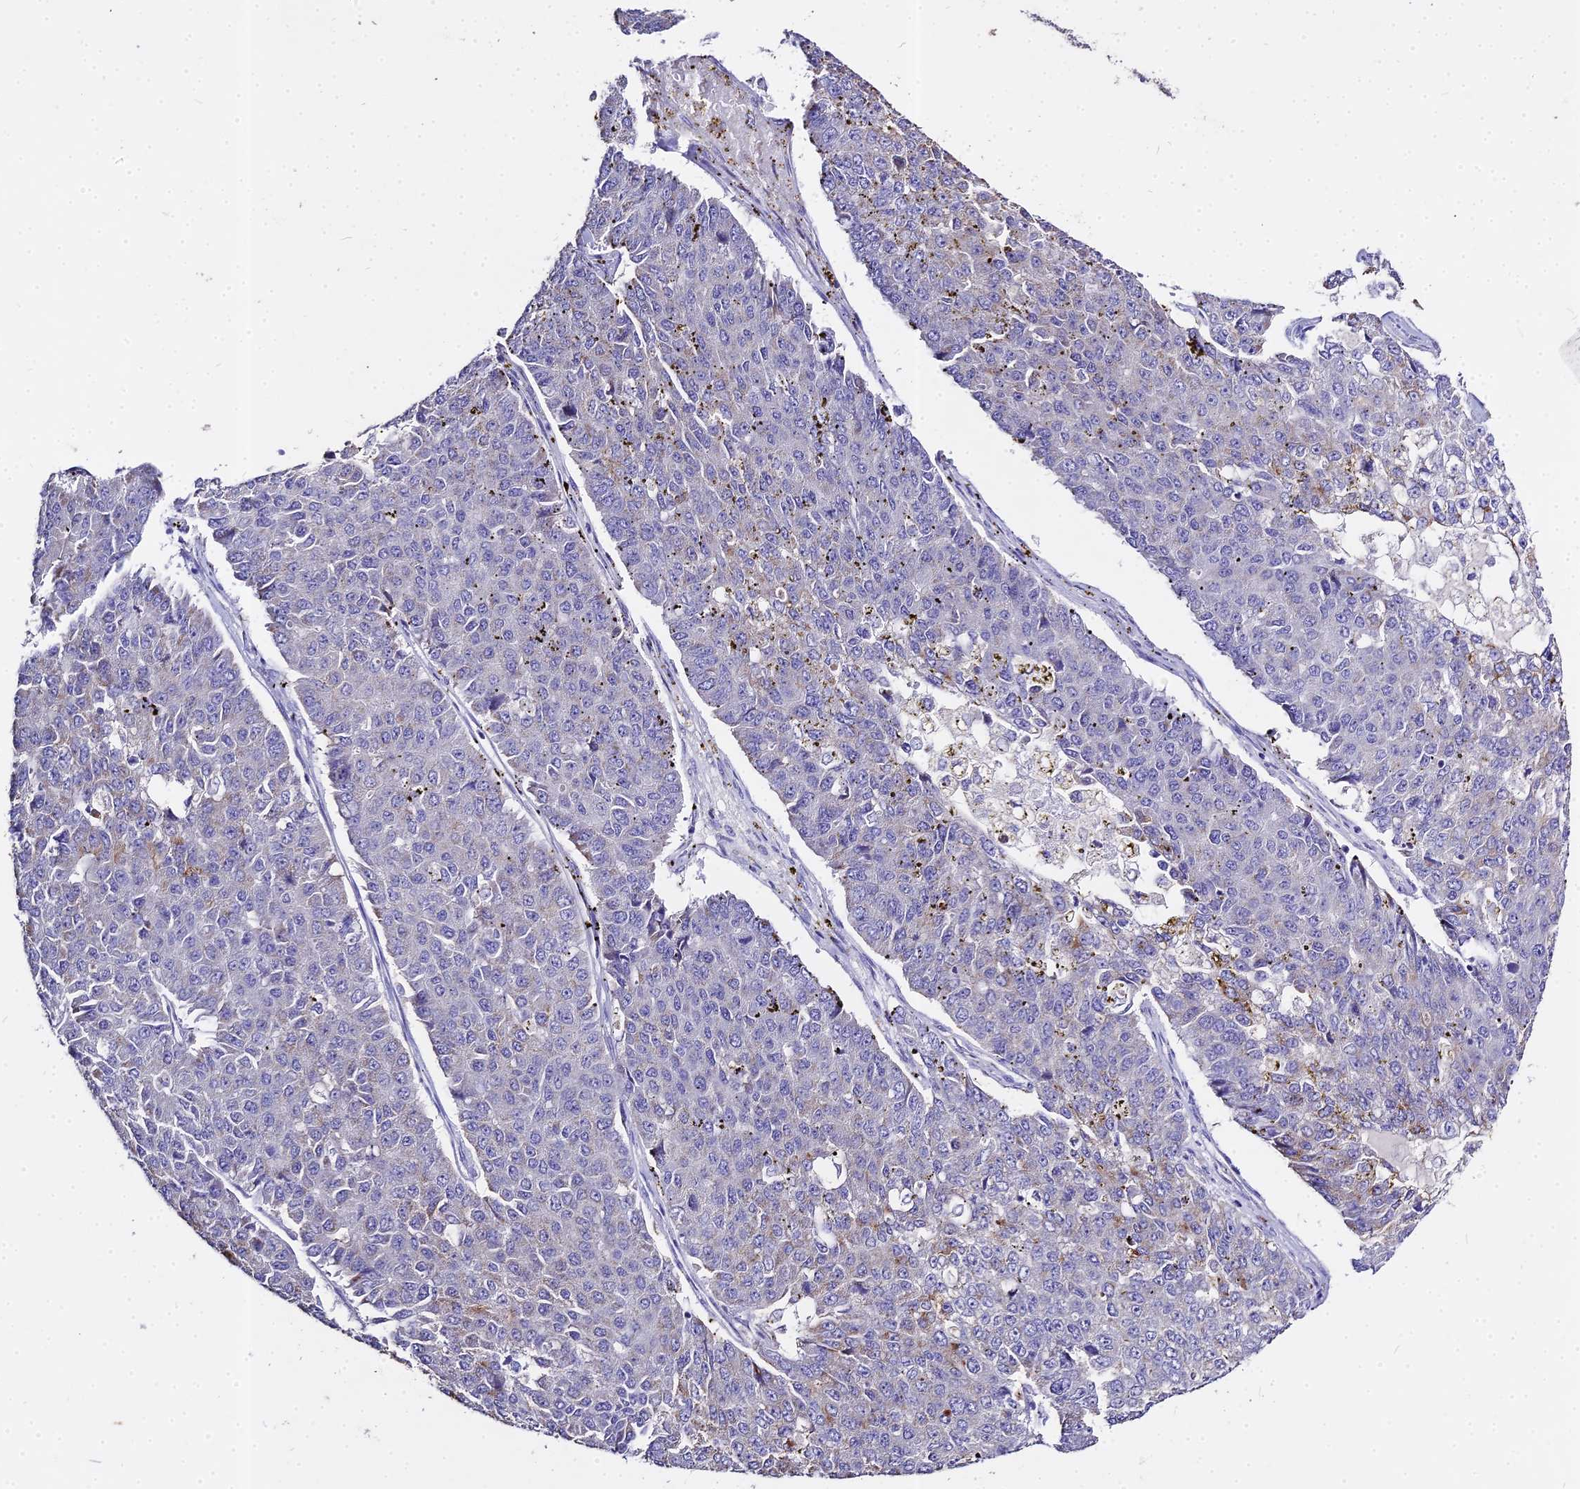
{"staining": {"intensity": "negative", "quantity": "none", "location": "none"}, "tissue": "pancreatic cancer", "cell_type": "Tumor cells", "image_type": "cancer", "snomed": [{"axis": "morphology", "description": "Adenocarcinoma, NOS"}, {"axis": "topography", "description": "Pancreas"}], "caption": "IHC of human pancreatic cancer shows no expression in tumor cells. The staining was performed using DAB to visualize the protein expression in brown, while the nuclei were stained in blue with hematoxylin (Magnification: 20x).", "gene": "GLYAT", "patient": {"sex": "male", "age": 50}}